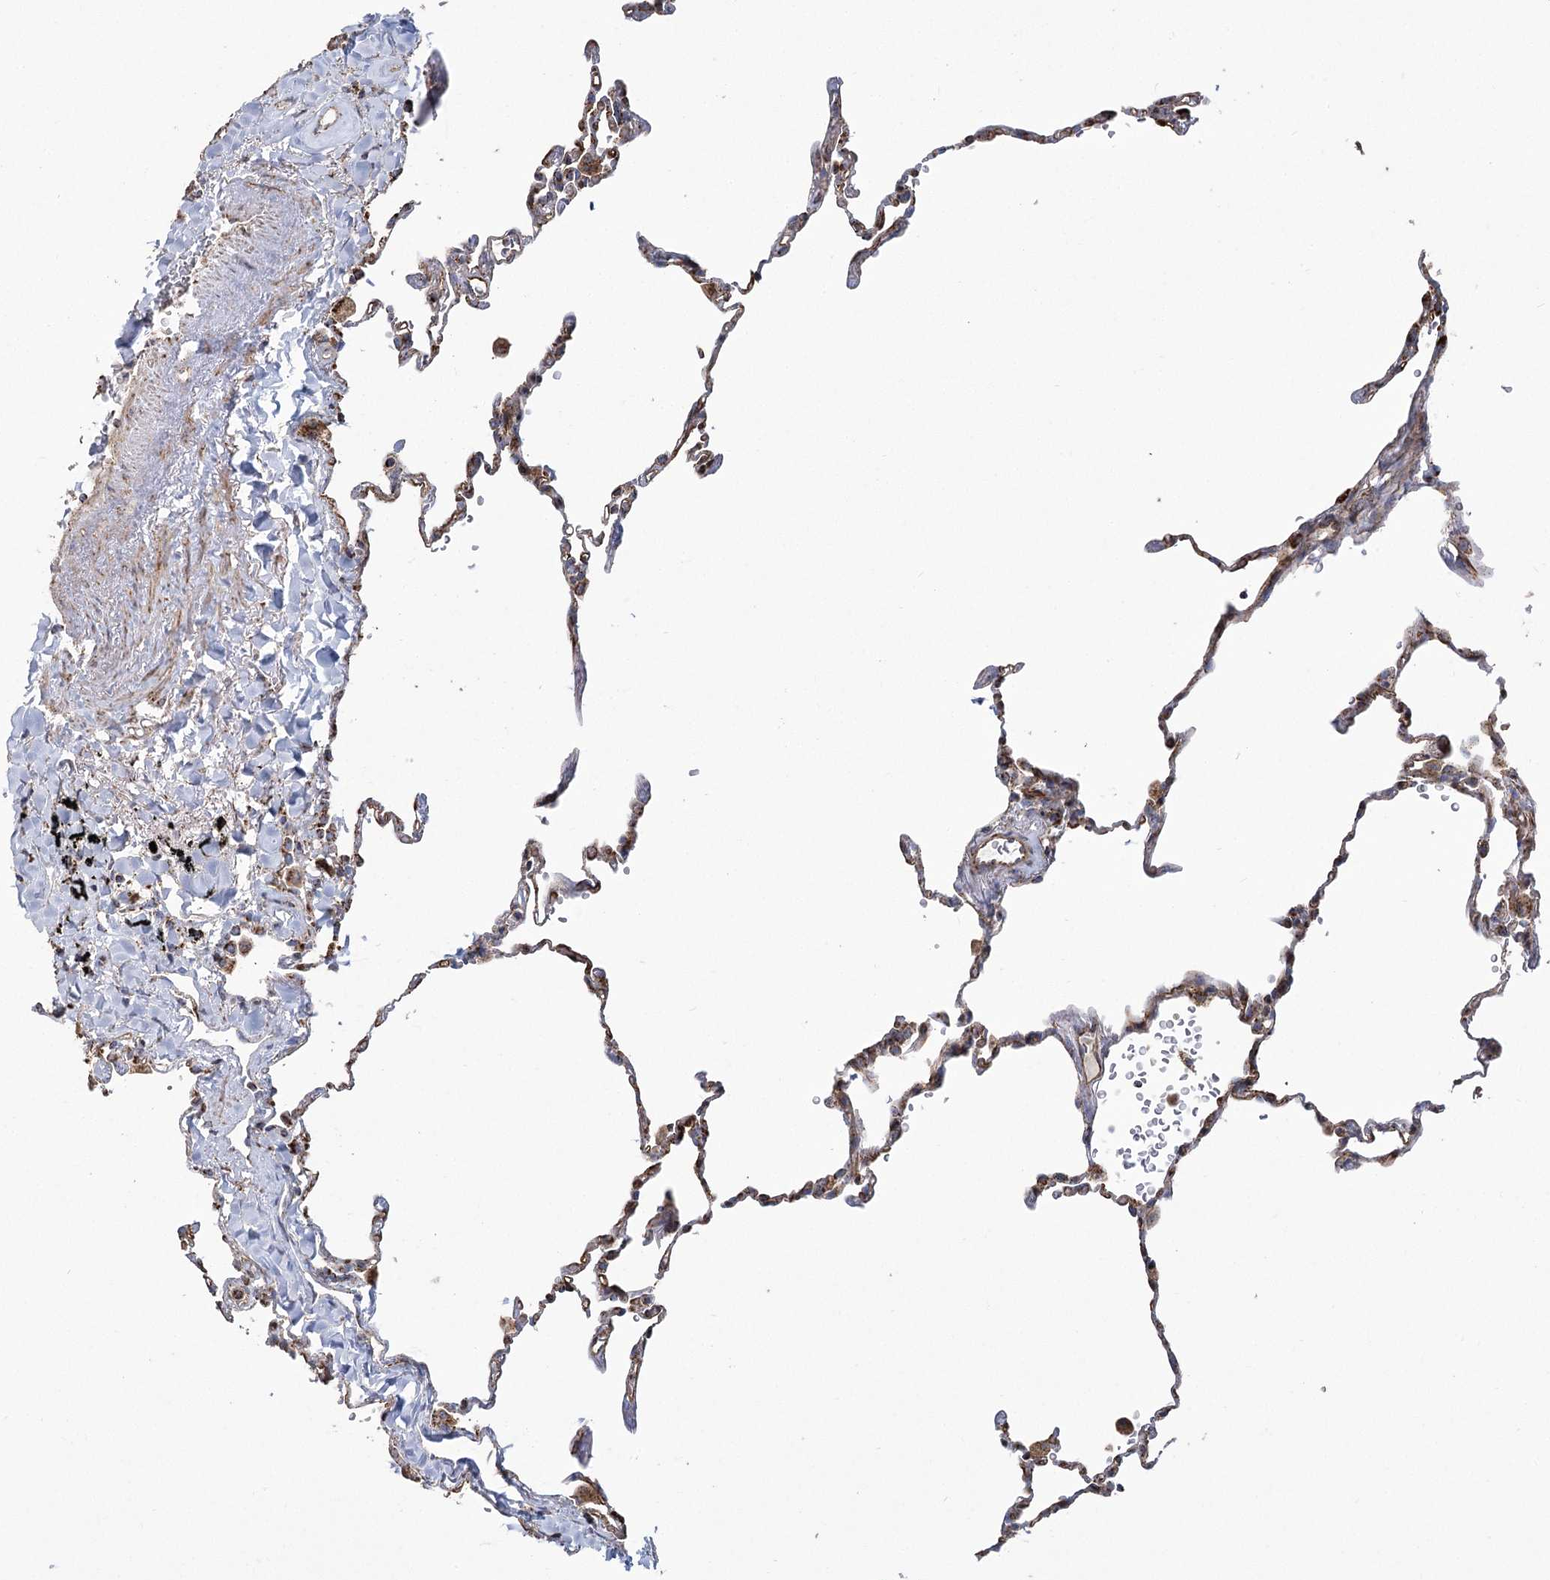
{"staining": {"intensity": "strong", "quantity": "25%-75%", "location": "cytoplasmic/membranous"}, "tissue": "lung", "cell_type": "Alveolar cells", "image_type": "normal", "snomed": [{"axis": "morphology", "description": "Normal tissue, NOS"}, {"axis": "topography", "description": "Lung"}], "caption": "A high-resolution micrograph shows immunohistochemistry (IHC) staining of normal lung, which demonstrates strong cytoplasmic/membranous staining in approximately 25%-75% of alveolar cells.", "gene": "RANBP3L", "patient": {"sex": "male", "age": 59}}